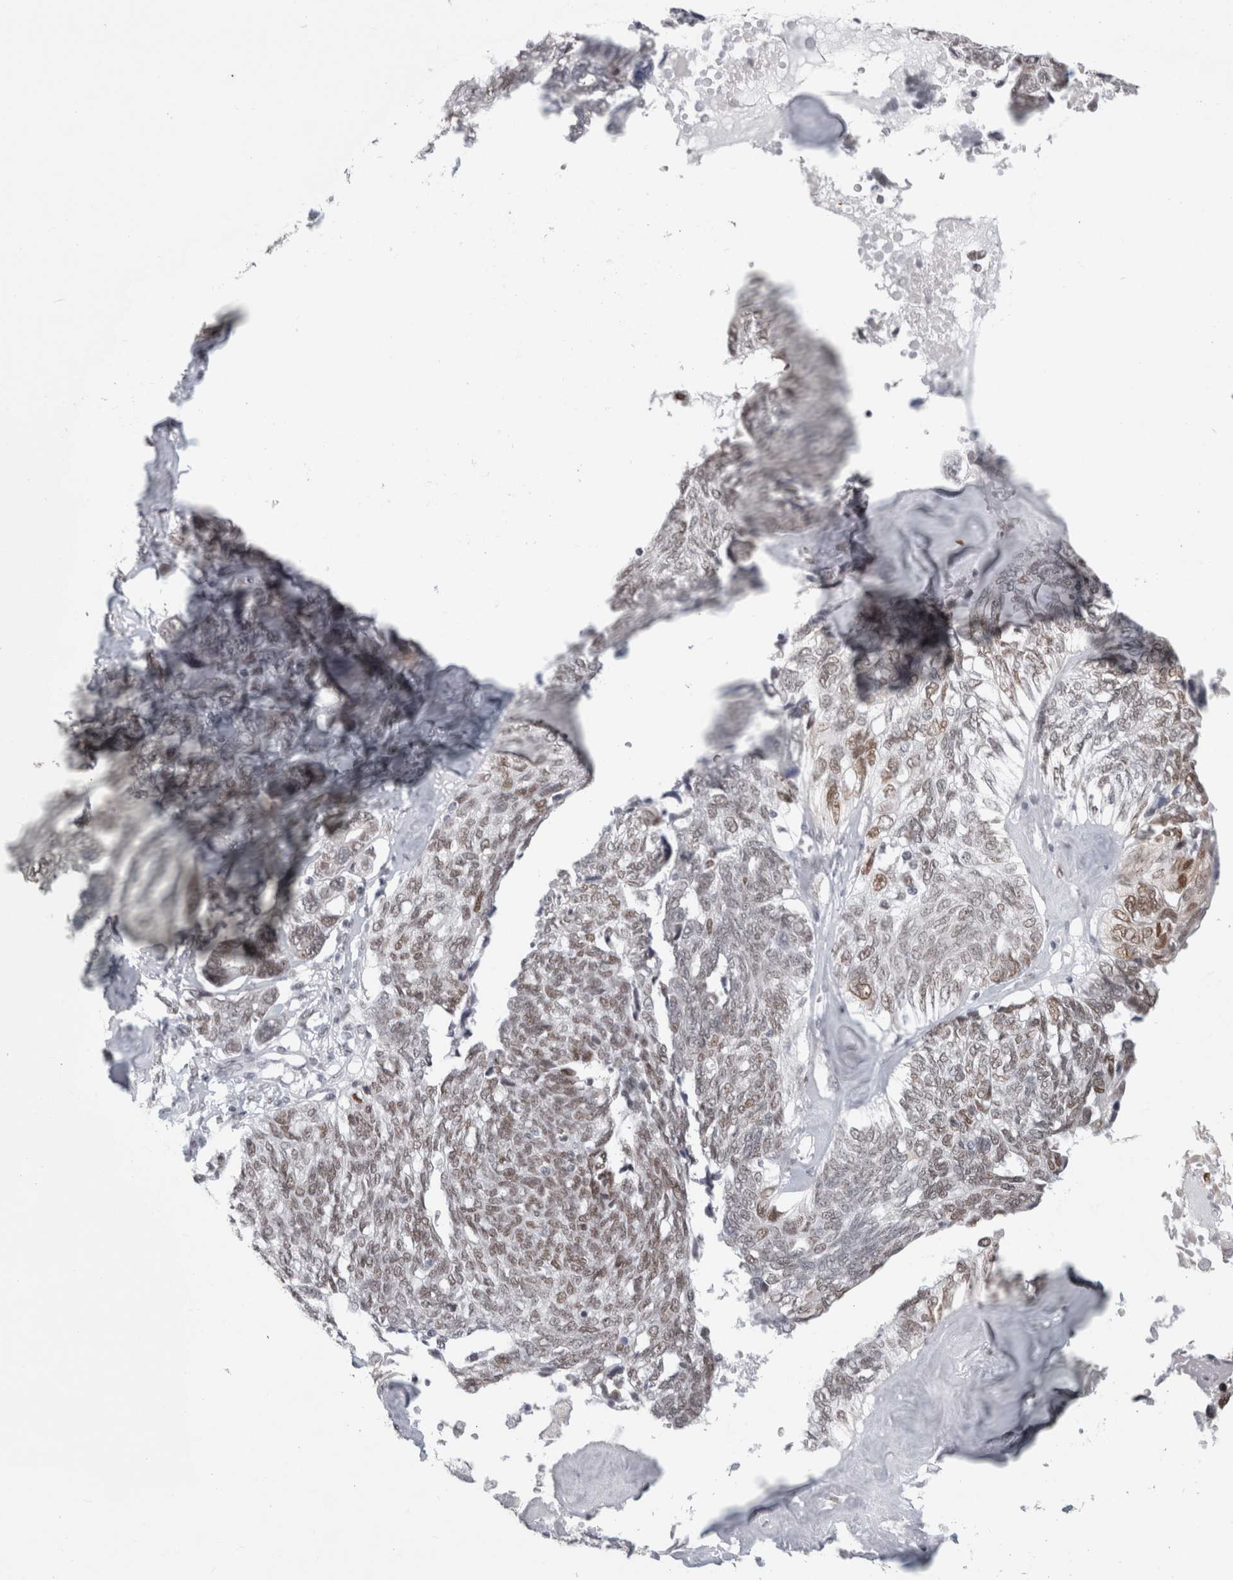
{"staining": {"intensity": "moderate", "quantity": "25%-75%", "location": "nuclear"}, "tissue": "ovarian cancer", "cell_type": "Tumor cells", "image_type": "cancer", "snomed": [{"axis": "morphology", "description": "Cystadenocarcinoma, serous, NOS"}, {"axis": "topography", "description": "Ovary"}], "caption": "The image reveals staining of ovarian serous cystadenocarcinoma, revealing moderate nuclear protein positivity (brown color) within tumor cells.", "gene": "SMARCC1", "patient": {"sex": "female", "age": 79}}